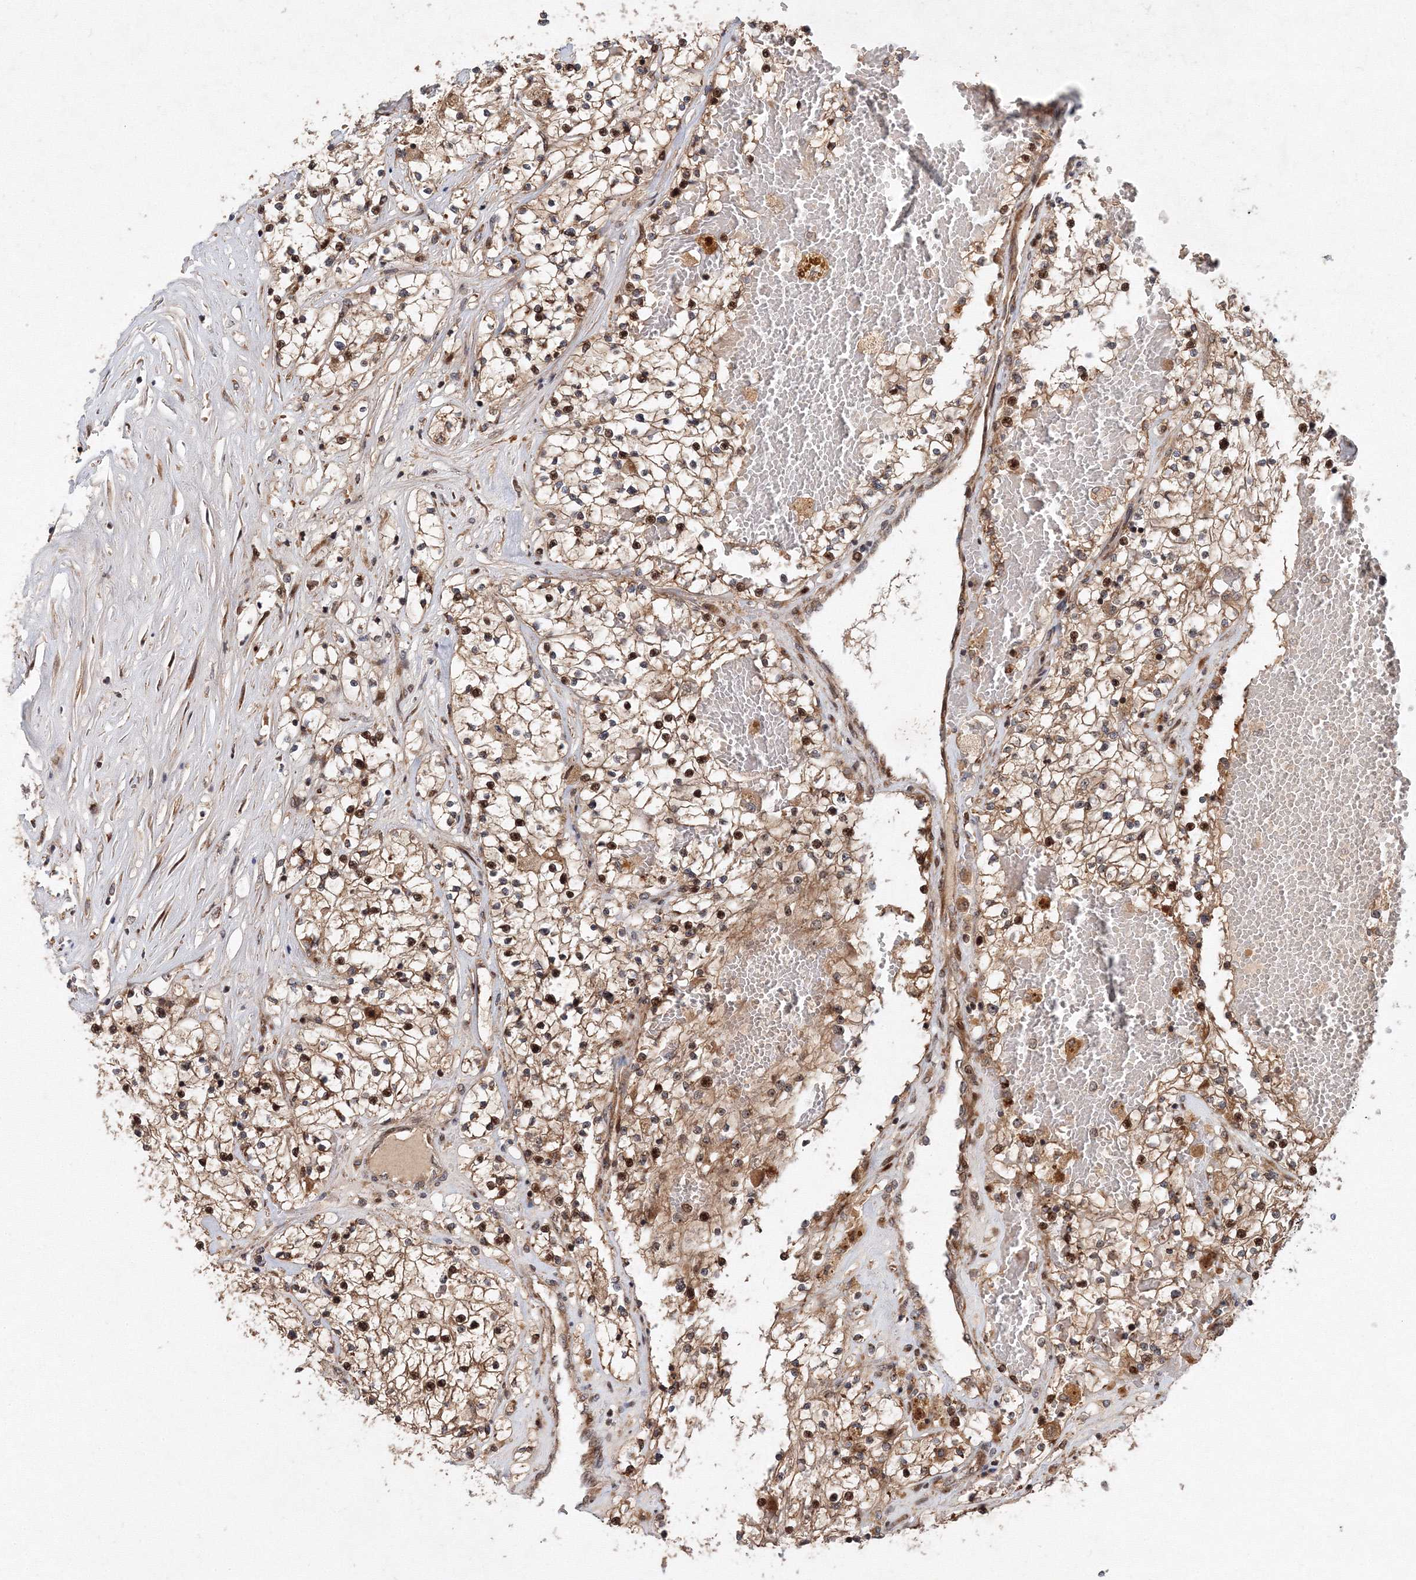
{"staining": {"intensity": "moderate", "quantity": ">75%", "location": "cytoplasmic/membranous"}, "tissue": "renal cancer", "cell_type": "Tumor cells", "image_type": "cancer", "snomed": [{"axis": "morphology", "description": "Normal tissue, NOS"}, {"axis": "morphology", "description": "Adenocarcinoma, NOS"}, {"axis": "topography", "description": "Kidney"}], "caption": "Immunohistochemistry (IHC) of renal cancer (adenocarcinoma) displays medium levels of moderate cytoplasmic/membranous expression in approximately >75% of tumor cells. (Stains: DAB (3,3'-diaminobenzidine) in brown, nuclei in blue, Microscopy: brightfield microscopy at high magnification).", "gene": "ANKAR", "patient": {"sex": "male", "age": 68}}